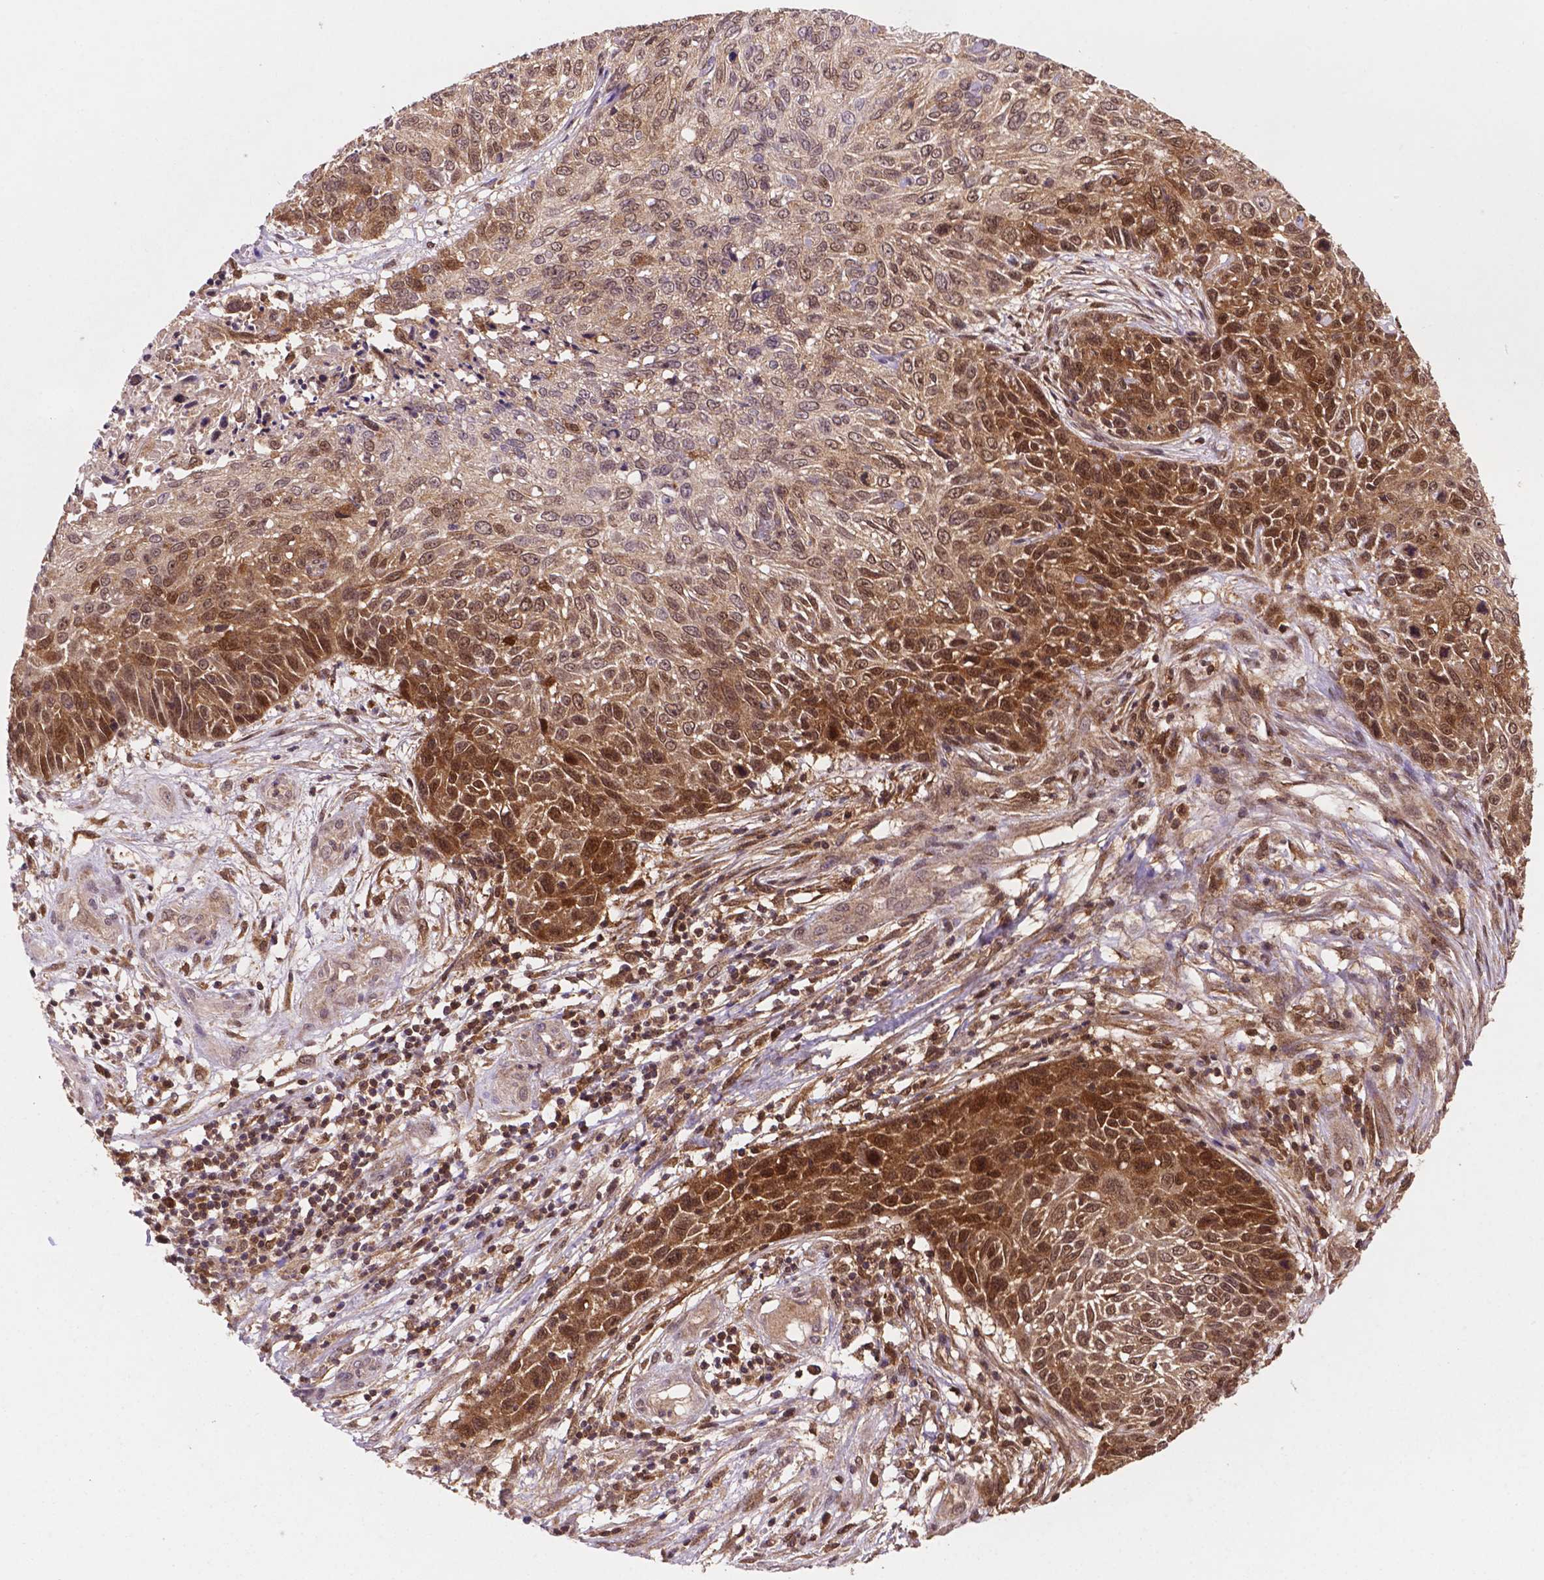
{"staining": {"intensity": "strong", "quantity": "25%-75%", "location": "cytoplasmic/membranous,nuclear"}, "tissue": "skin cancer", "cell_type": "Tumor cells", "image_type": "cancer", "snomed": [{"axis": "morphology", "description": "Squamous cell carcinoma, NOS"}, {"axis": "topography", "description": "Skin"}], "caption": "Immunohistochemical staining of skin cancer exhibits high levels of strong cytoplasmic/membranous and nuclear protein positivity in about 25%-75% of tumor cells. The protein of interest is shown in brown color, while the nuclei are stained blue.", "gene": "UBE2L6", "patient": {"sex": "male", "age": 92}}